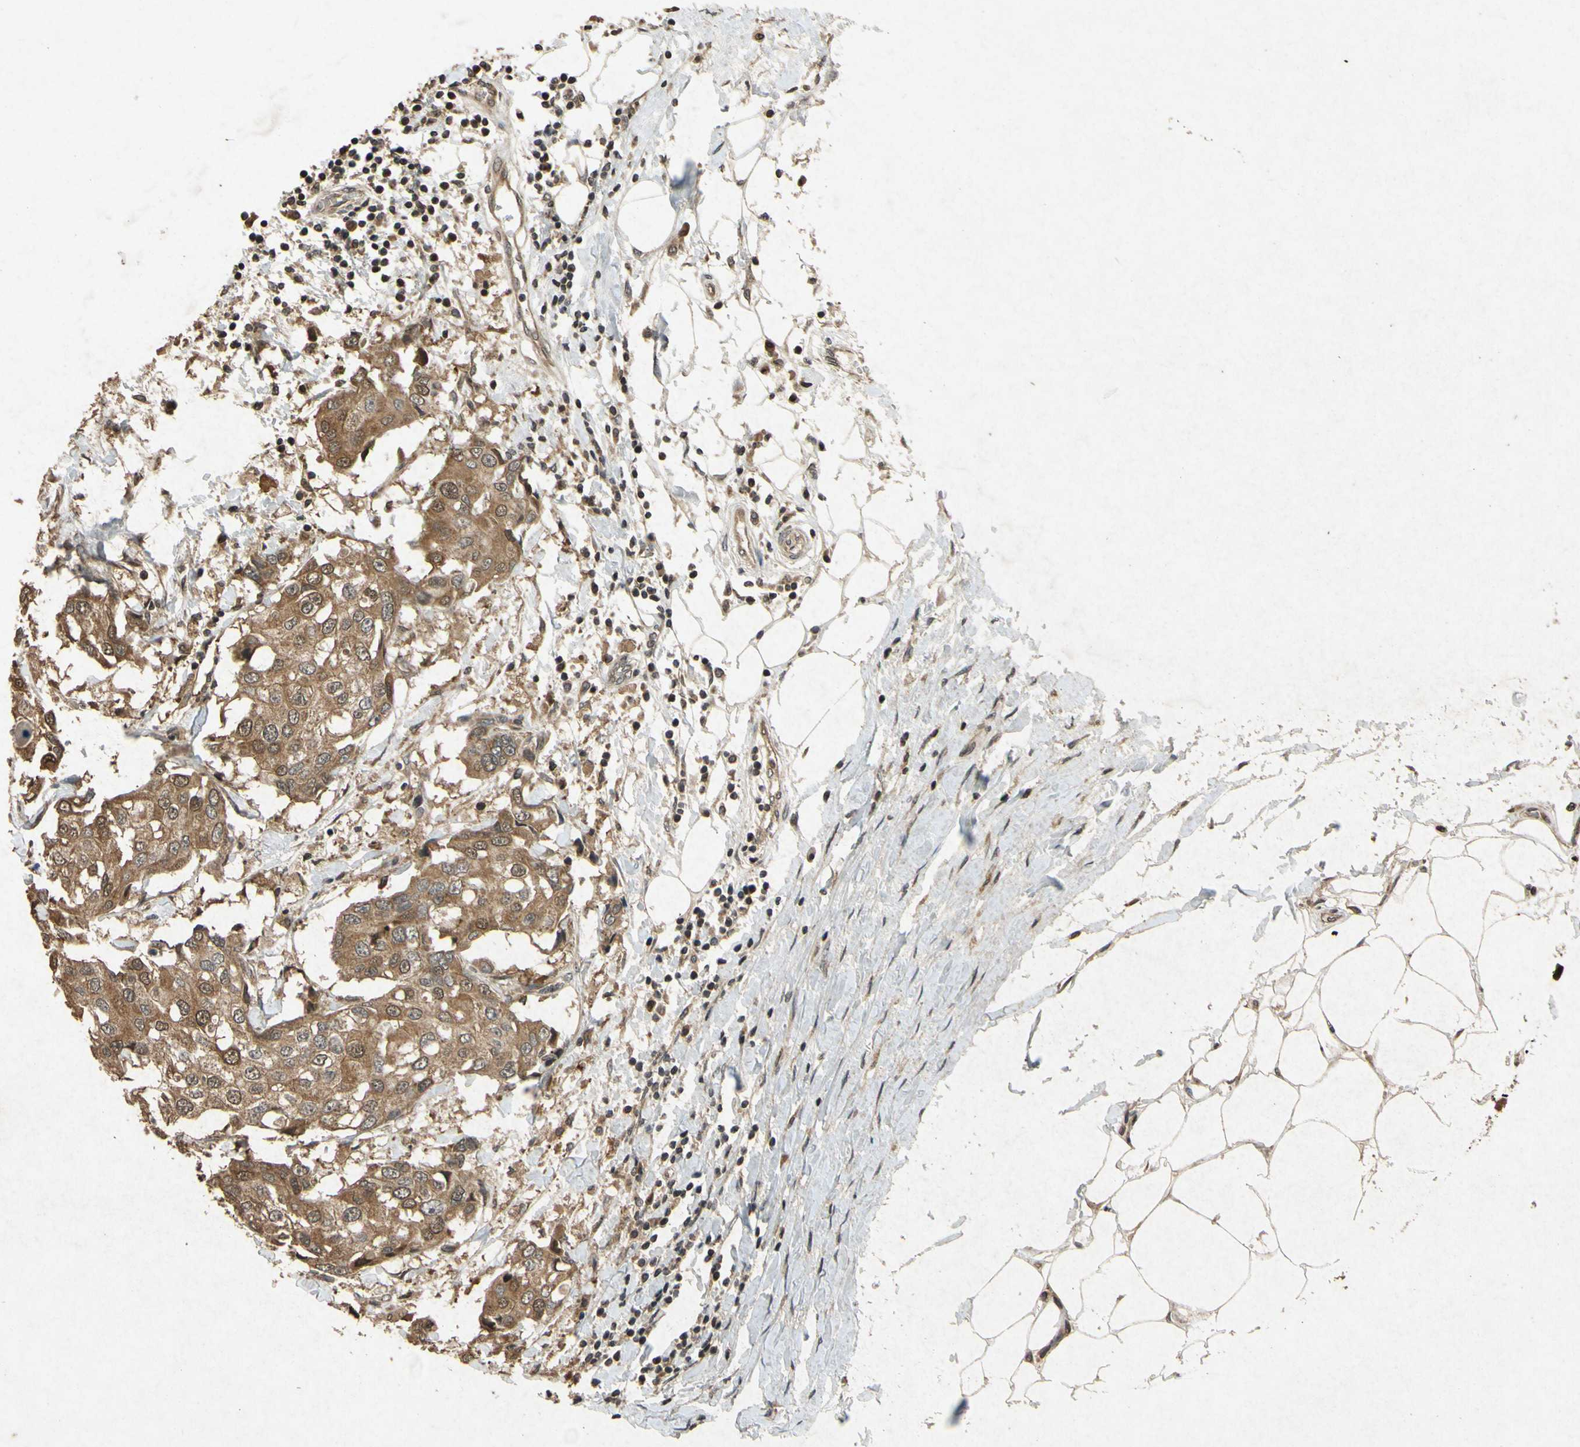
{"staining": {"intensity": "moderate", "quantity": ">75%", "location": "cytoplasmic/membranous"}, "tissue": "breast cancer", "cell_type": "Tumor cells", "image_type": "cancer", "snomed": [{"axis": "morphology", "description": "Duct carcinoma"}, {"axis": "topography", "description": "Breast"}], "caption": "DAB (3,3'-diaminobenzidine) immunohistochemical staining of human breast cancer (invasive ductal carcinoma) exhibits moderate cytoplasmic/membranous protein expression in about >75% of tumor cells. (IHC, brightfield microscopy, high magnification).", "gene": "ATP6V1H", "patient": {"sex": "female", "age": 27}}